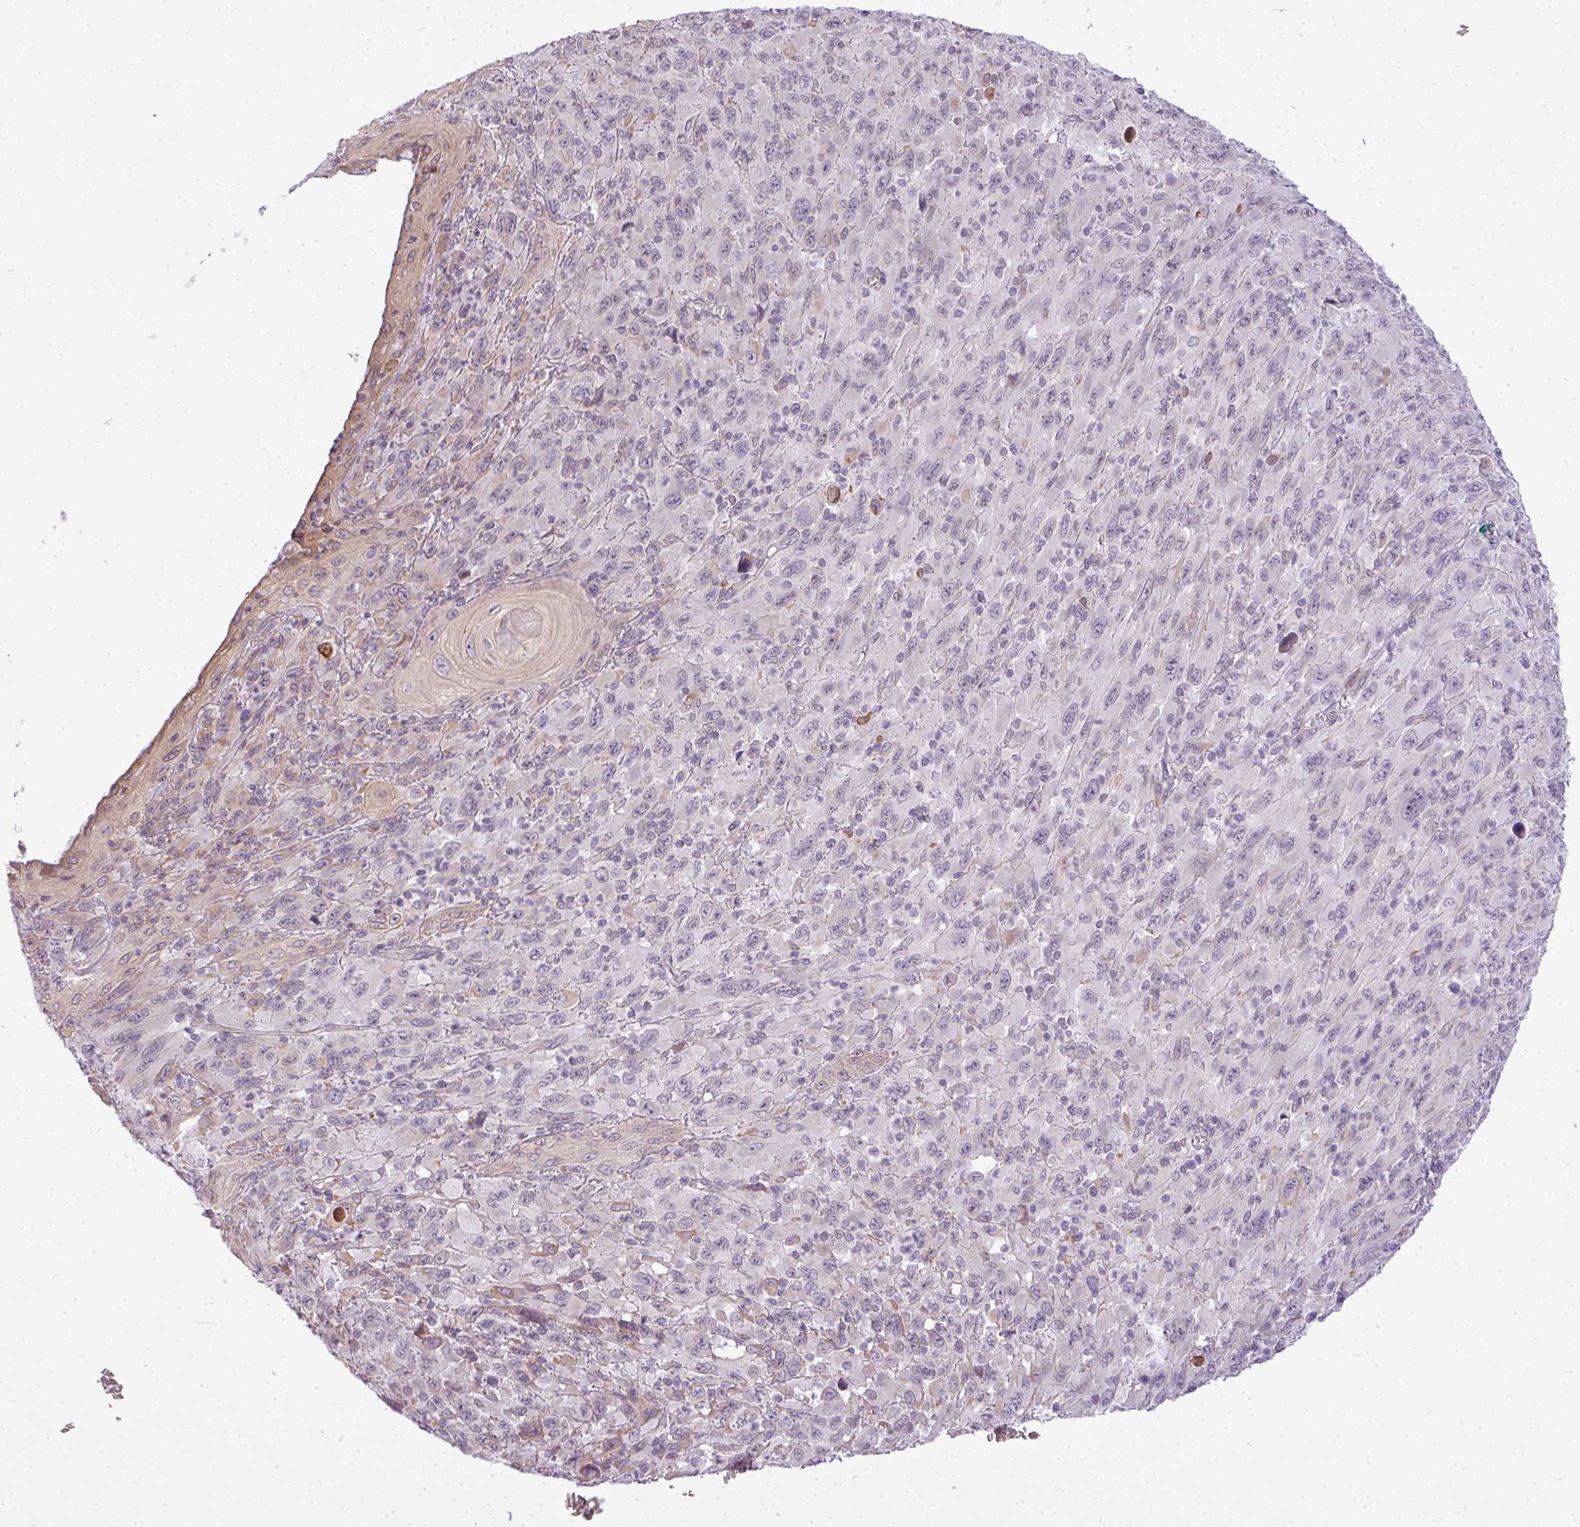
{"staining": {"intensity": "negative", "quantity": "none", "location": "none"}, "tissue": "melanoma", "cell_type": "Tumor cells", "image_type": "cancer", "snomed": [{"axis": "morphology", "description": "Malignant melanoma, Metastatic site"}, {"axis": "topography", "description": "Skin"}], "caption": "Tumor cells are negative for brown protein staining in melanoma.", "gene": "COX18", "patient": {"sex": "female", "age": 56}}